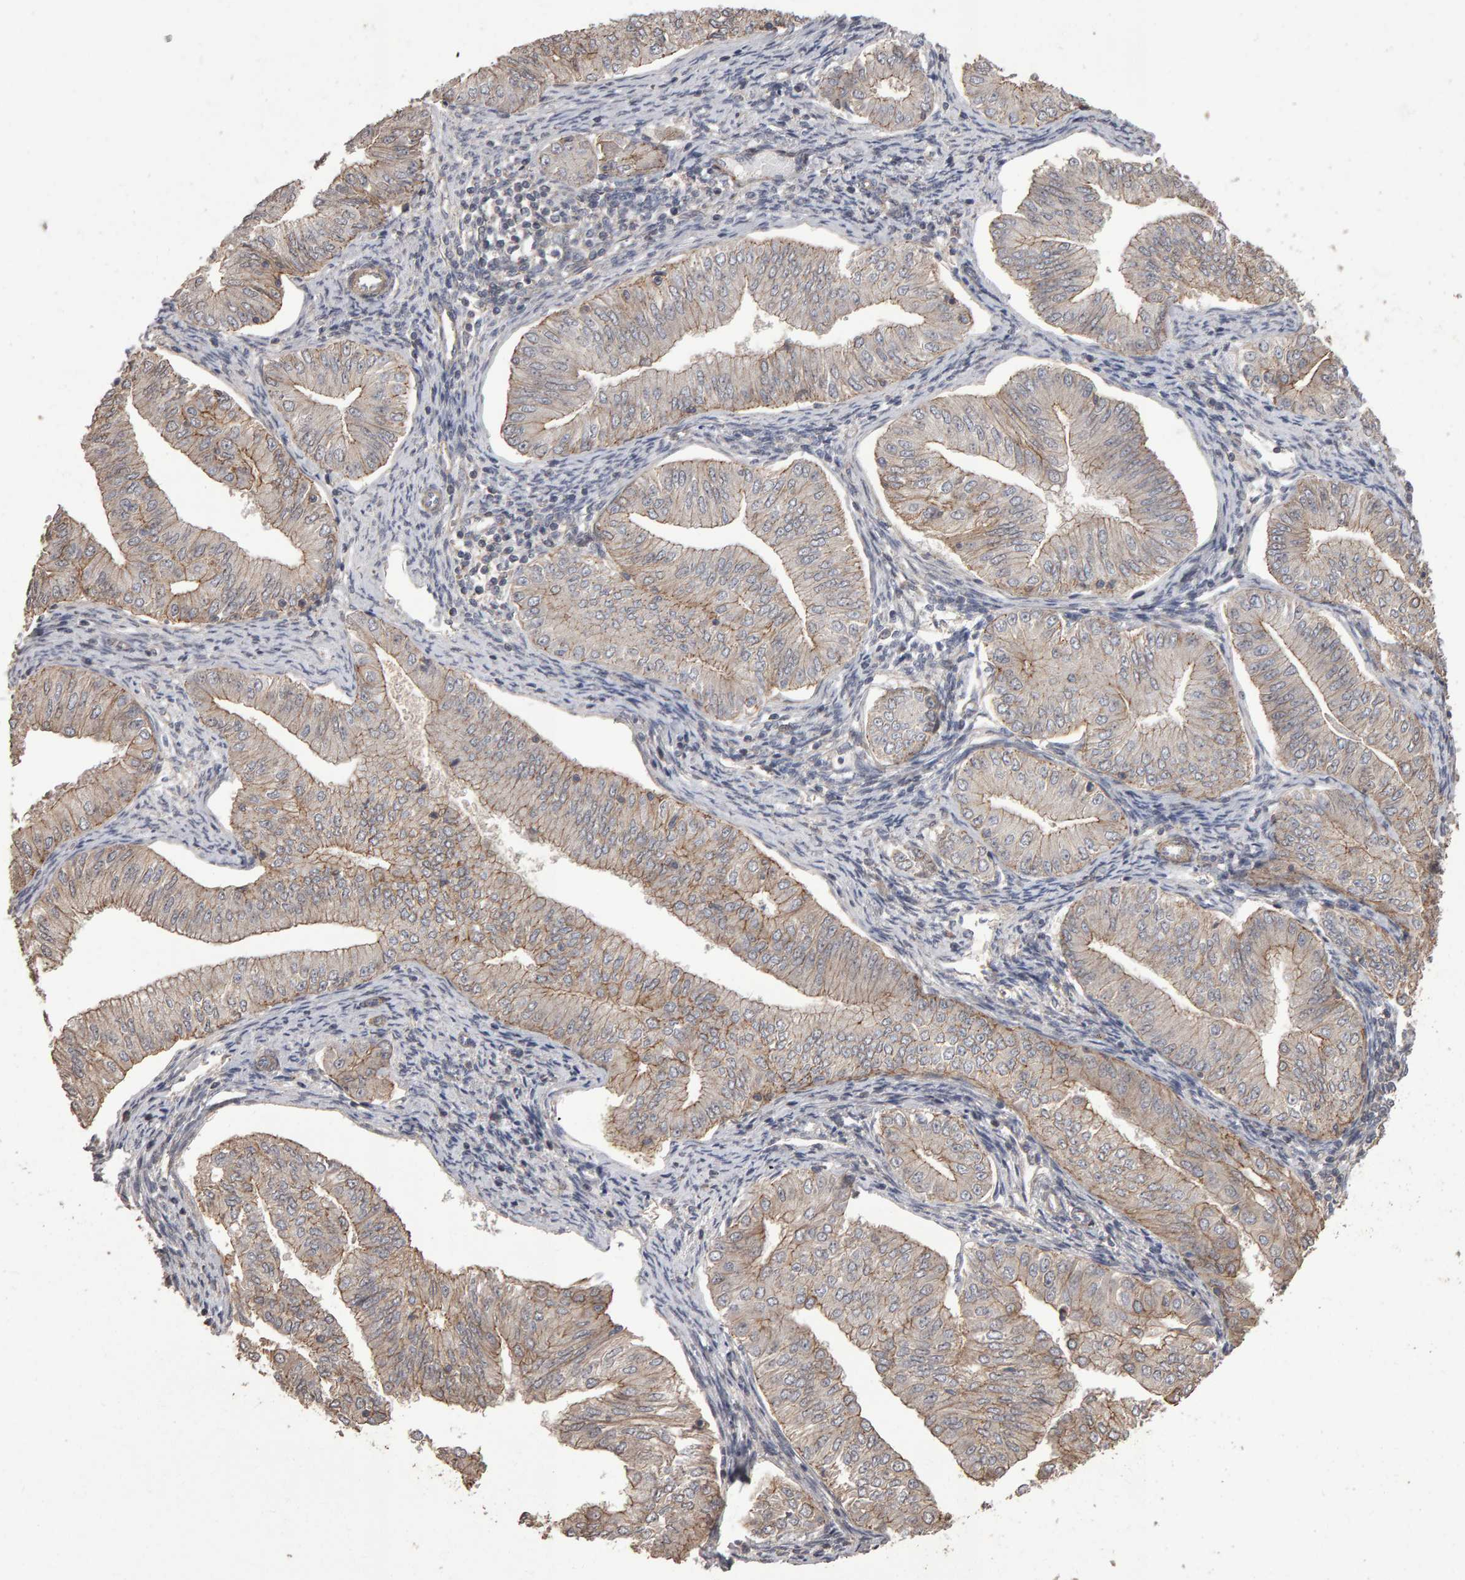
{"staining": {"intensity": "weak", "quantity": "25%-75%", "location": "cytoplasmic/membranous"}, "tissue": "endometrial cancer", "cell_type": "Tumor cells", "image_type": "cancer", "snomed": [{"axis": "morphology", "description": "Normal tissue, NOS"}, {"axis": "morphology", "description": "Adenocarcinoma, NOS"}, {"axis": "topography", "description": "Endometrium"}], "caption": "High-magnification brightfield microscopy of adenocarcinoma (endometrial) stained with DAB (3,3'-diaminobenzidine) (brown) and counterstained with hematoxylin (blue). tumor cells exhibit weak cytoplasmic/membranous positivity is identified in approximately25%-75% of cells. (DAB = brown stain, brightfield microscopy at high magnification).", "gene": "SCRIB", "patient": {"sex": "female", "age": 53}}